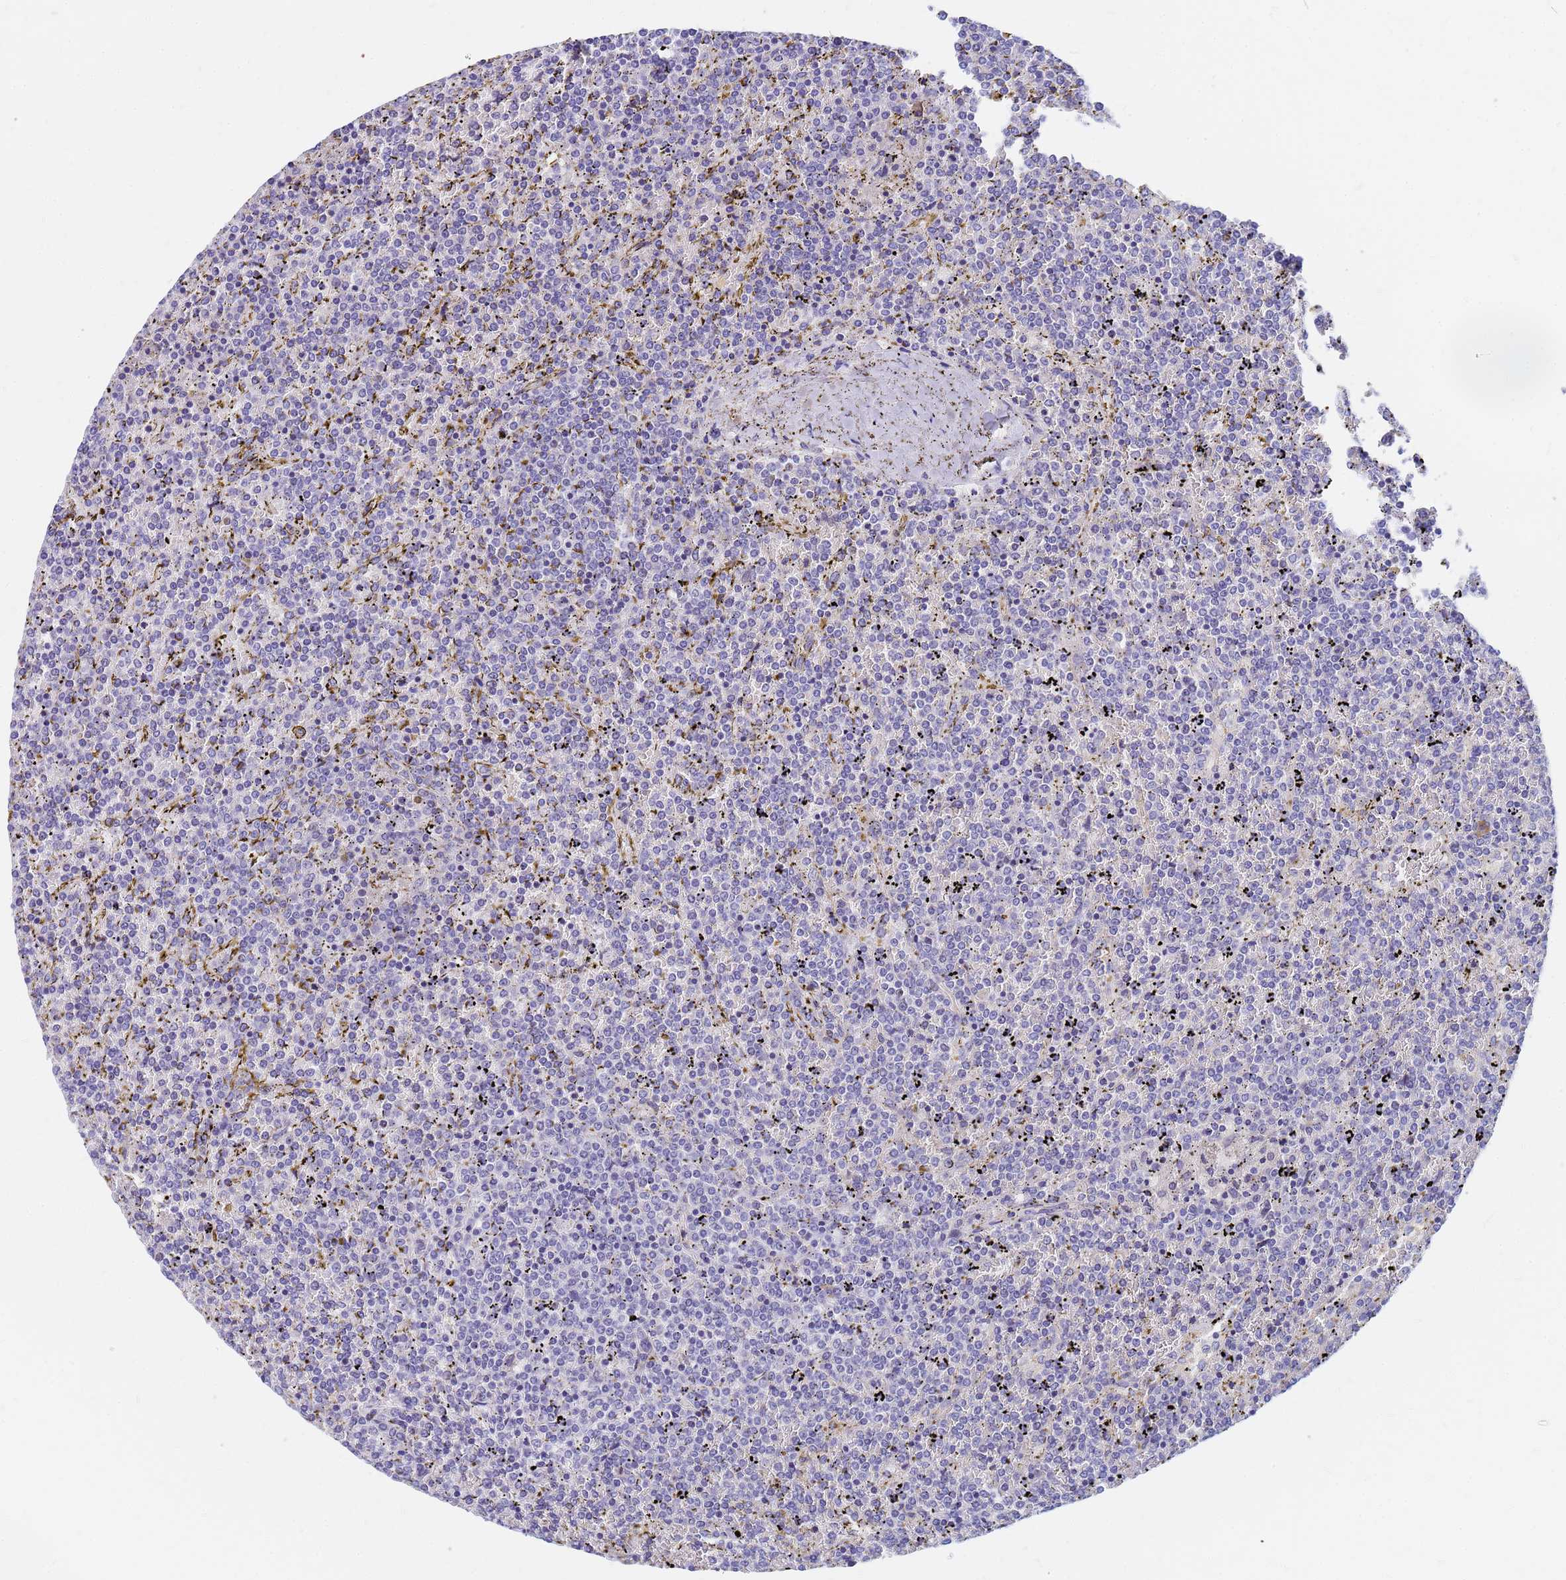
{"staining": {"intensity": "negative", "quantity": "none", "location": "none"}, "tissue": "lymphoma", "cell_type": "Tumor cells", "image_type": "cancer", "snomed": [{"axis": "morphology", "description": "Malignant lymphoma, non-Hodgkin's type, Low grade"}, {"axis": "topography", "description": "Spleen"}], "caption": "Immunohistochemistry of malignant lymphoma, non-Hodgkin's type (low-grade) displays no staining in tumor cells.", "gene": "DPRX", "patient": {"sex": "female", "age": 19}}